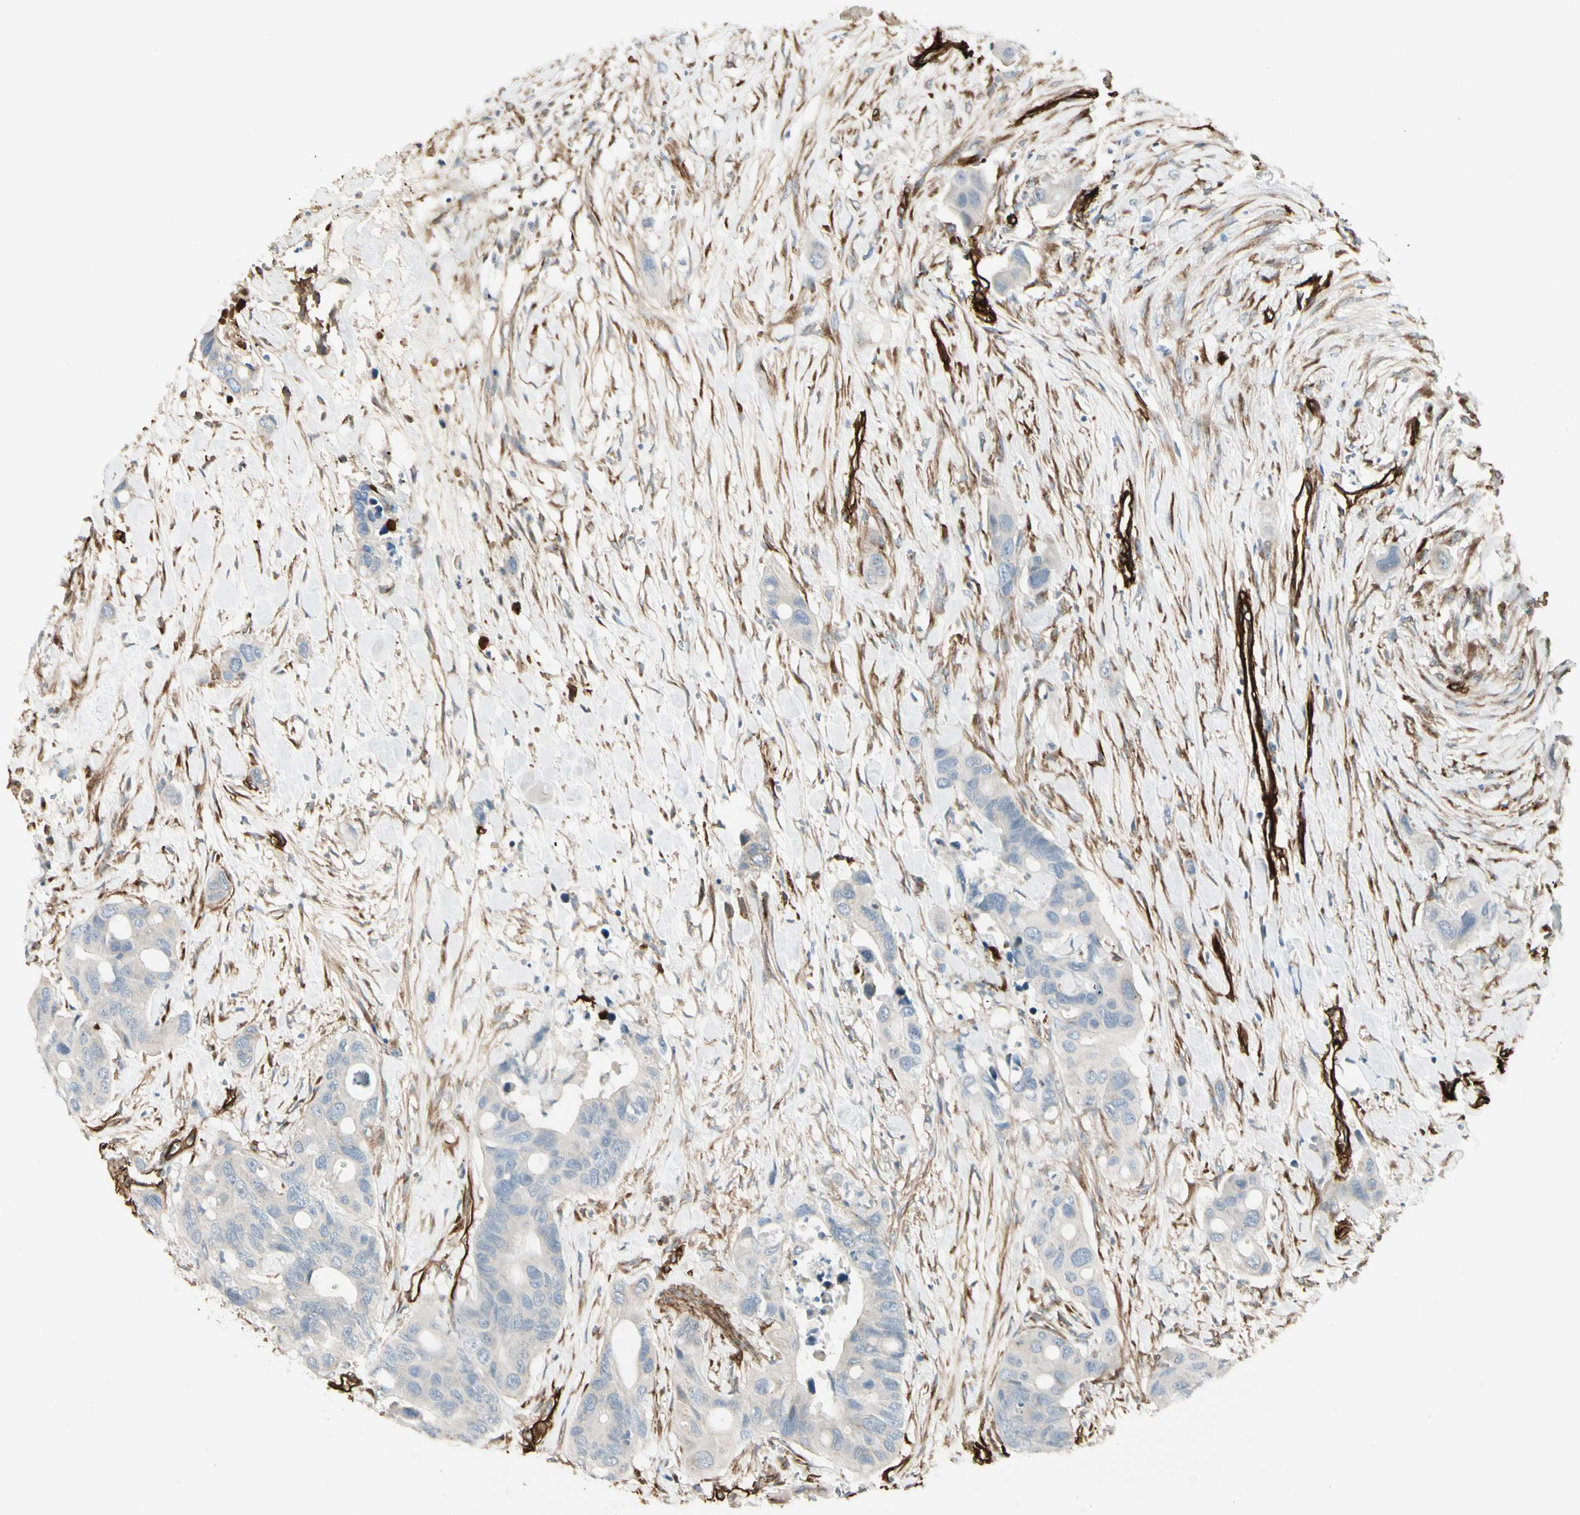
{"staining": {"intensity": "negative", "quantity": "none", "location": "none"}, "tissue": "colorectal cancer", "cell_type": "Tumor cells", "image_type": "cancer", "snomed": [{"axis": "morphology", "description": "Adenocarcinoma, NOS"}, {"axis": "topography", "description": "Colon"}], "caption": "Histopathology image shows no significant protein staining in tumor cells of colorectal cancer (adenocarcinoma).", "gene": "MCAM", "patient": {"sex": "female", "age": 57}}